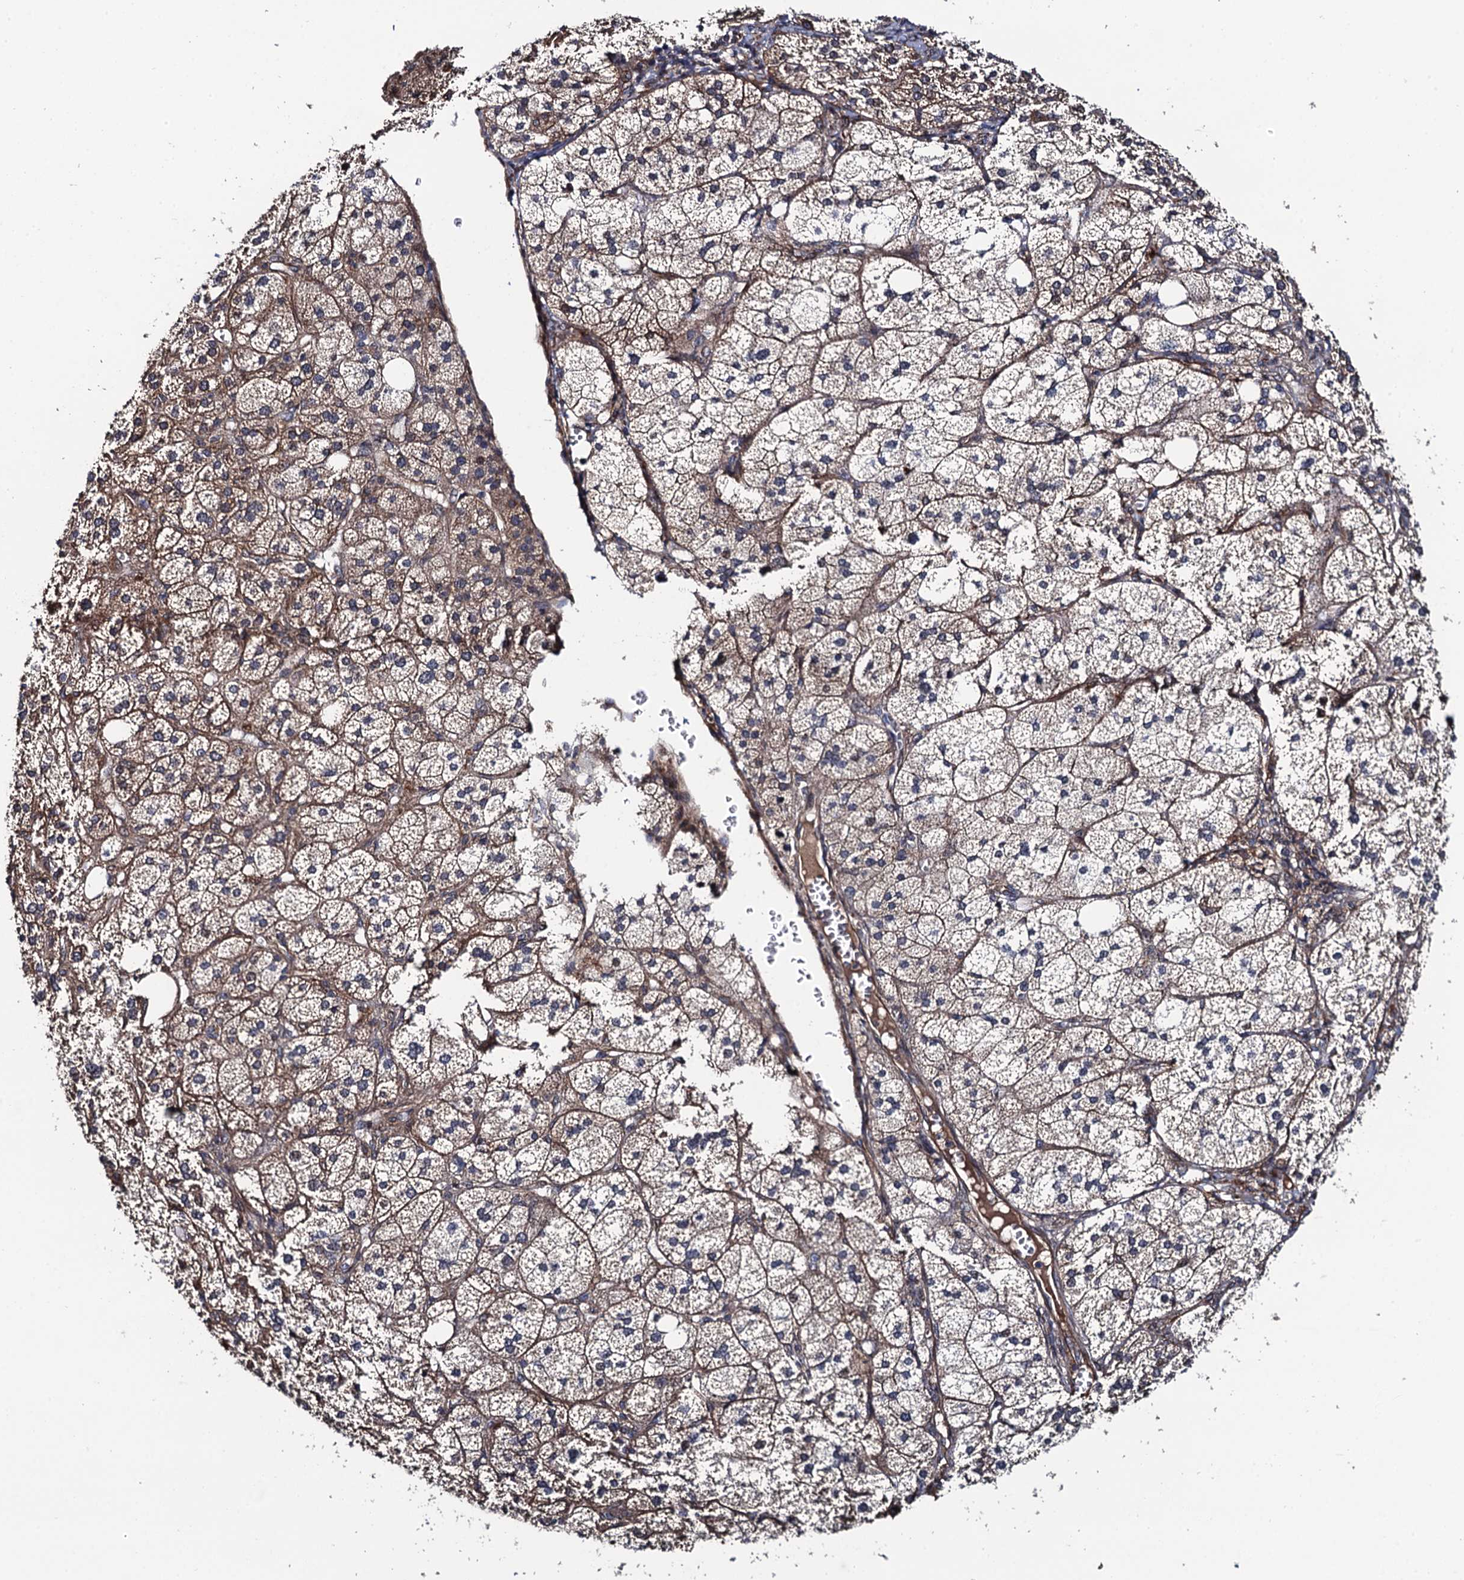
{"staining": {"intensity": "moderate", "quantity": ">75%", "location": "cytoplasmic/membranous"}, "tissue": "adrenal gland", "cell_type": "Glandular cells", "image_type": "normal", "snomed": [{"axis": "morphology", "description": "Normal tissue, NOS"}, {"axis": "topography", "description": "Adrenal gland"}], "caption": "An immunohistochemistry (IHC) micrograph of normal tissue is shown. Protein staining in brown shows moderate cytoplasmic/membranous positivity in adrenal gland within glandular cells. (DAB IHC with brightfield microscopy, high magnification).", "gene": "FSIP1", "patient": {"sex": "female", "age": 61}}